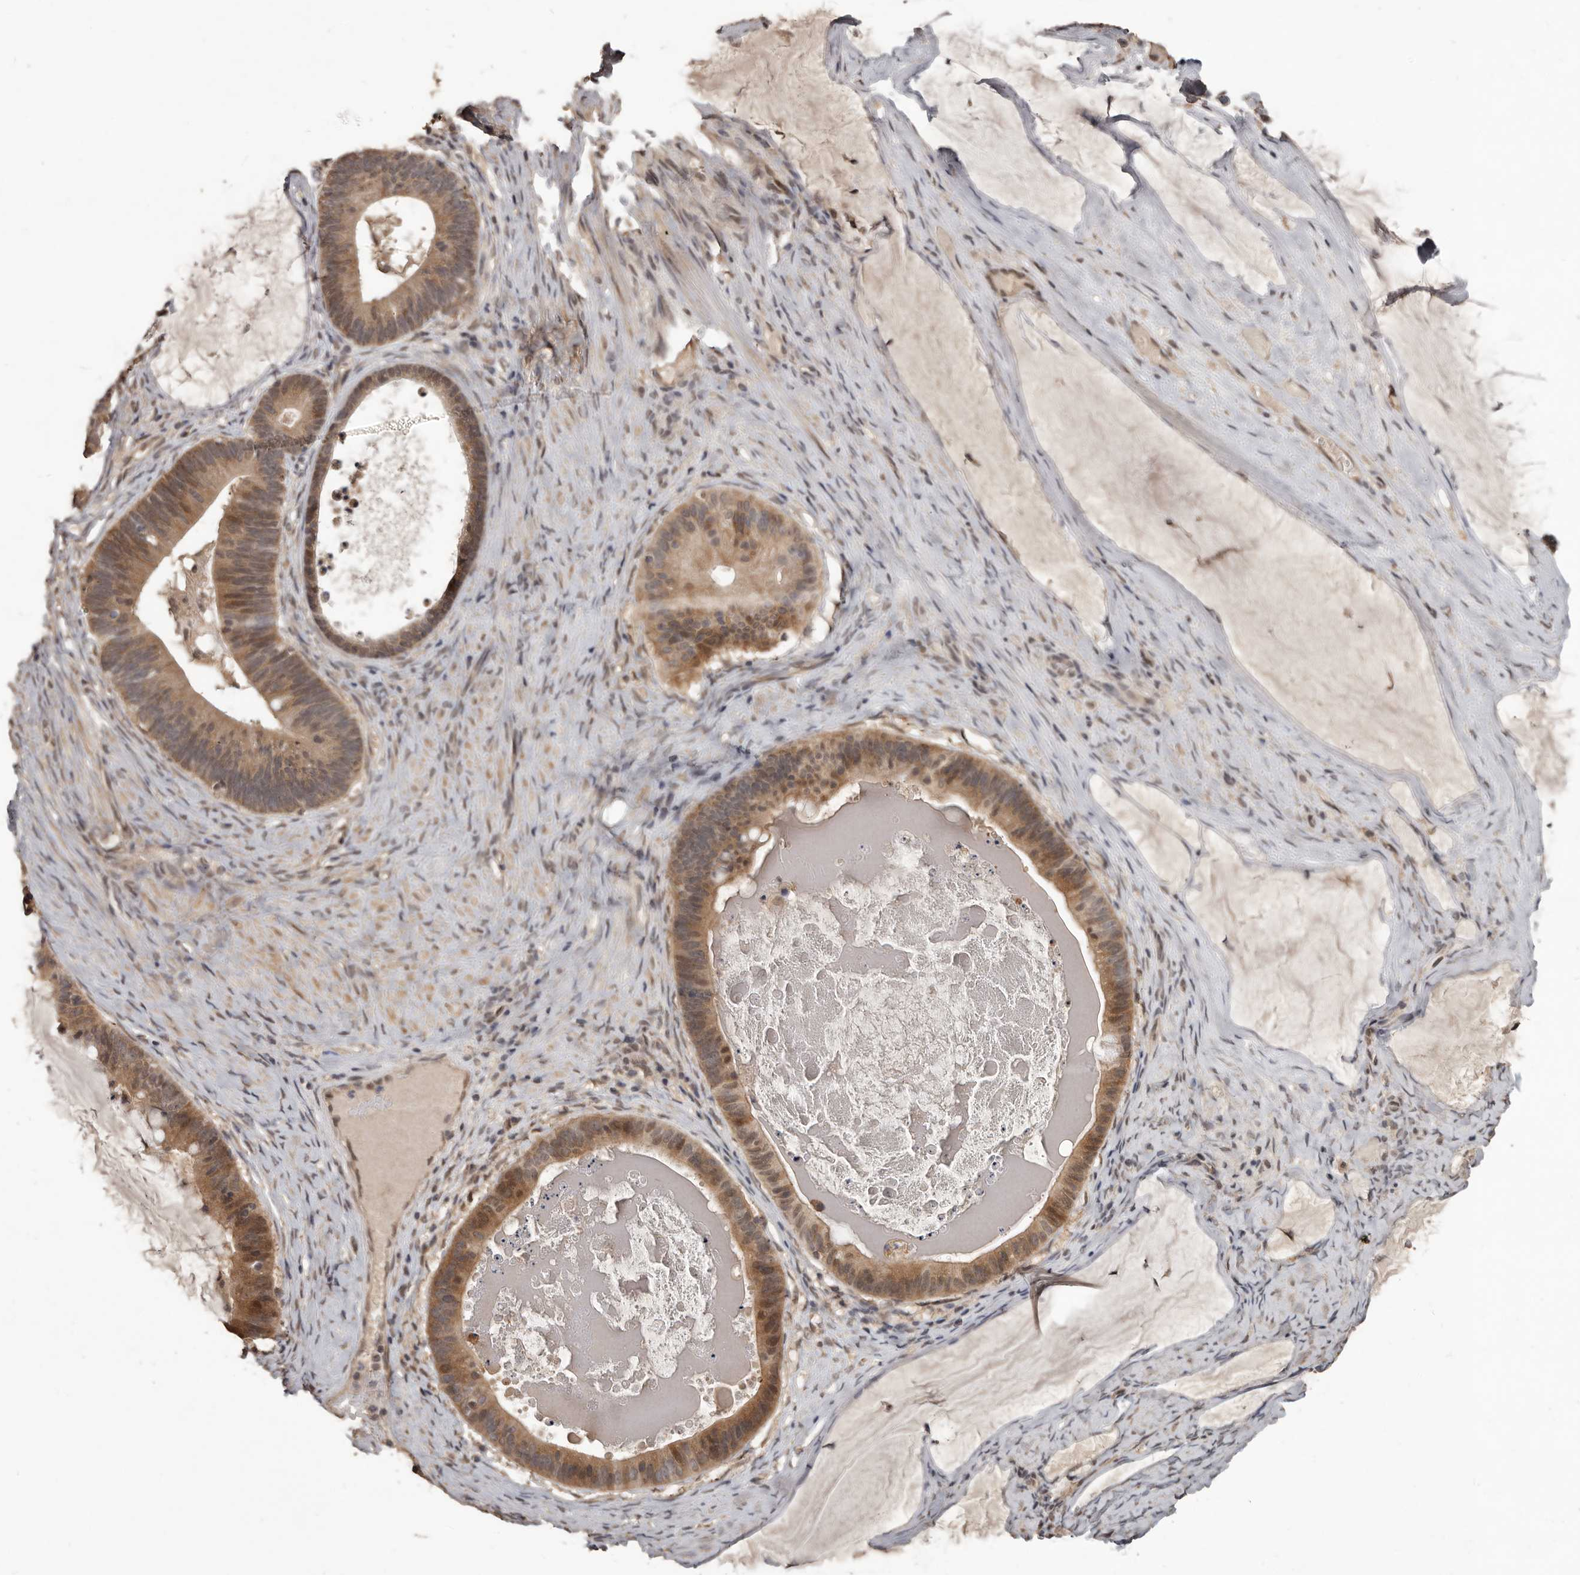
{"staining": {"intensity": "moderate", "quantity": ">75%", "location": "cytoplasmic/membranous"}, "tissue": "ovarian cancer", "cell_type": "Tumor cells", "image_type": "cancer", "snomed": [{"axis": "morphology", "description": "Cystadenocarcinoma, mucinous, NOS"}, {"axis": "topography", "description": "Ovary"}], "caption": "Immunohistochemical staining of human mucinous cystadenocarcinoma (ovarian) exhibits medium levels of moderate cytoplasmic/membranous protein staining in approximately >75% of tumor cells.", "gene": "ZFP14", "patient": {"sex": "female", "age": 61}}